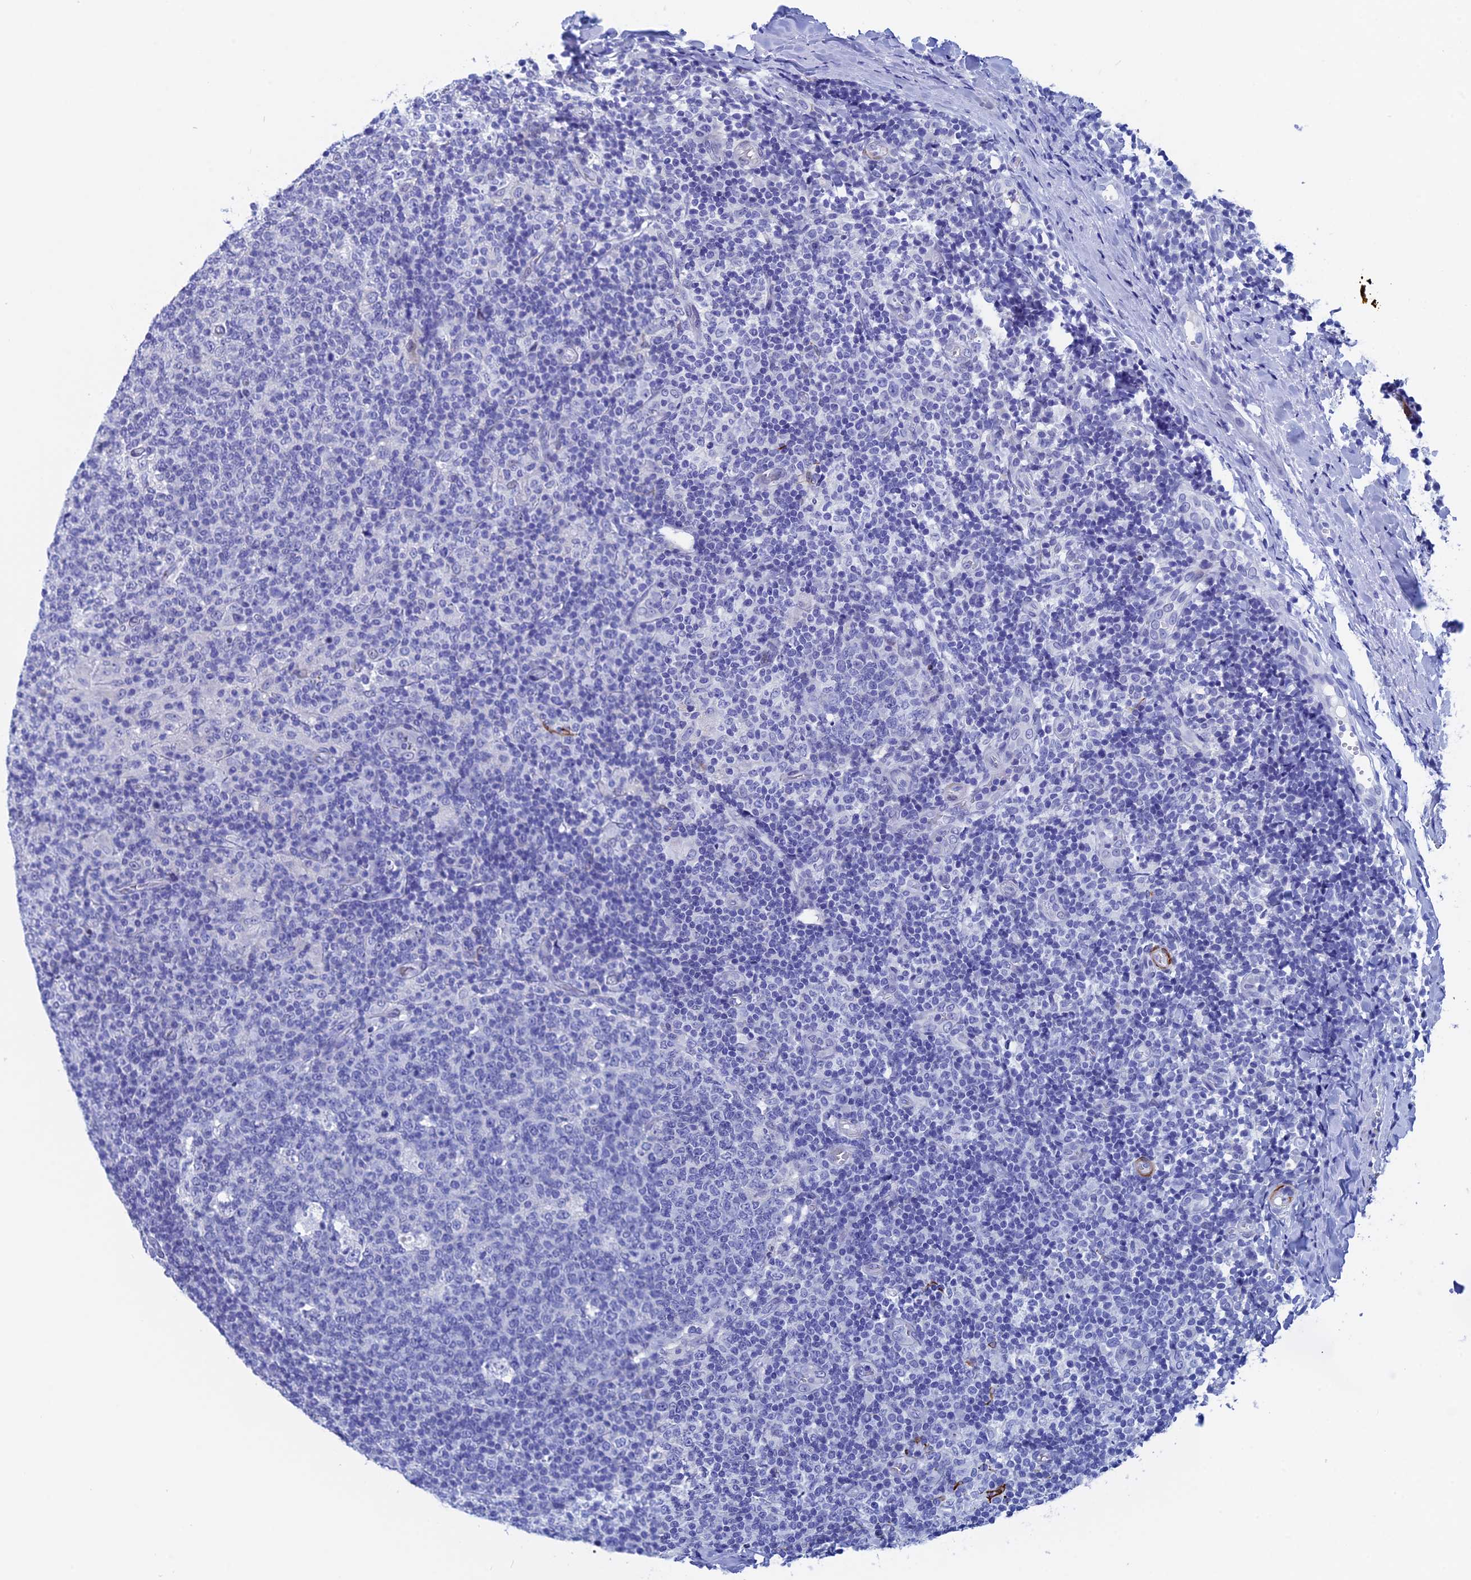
{"staining": {"intensity": "negative", "quantity": "none", "location": "none"}, "tissue": "tonsil", "cell_type": "Germinal center cells", "image_type": "normal", "snomed": [{"axis": "morphology", "description": "Normal tissue, NOS"}, {"axis": "topography", "description": "Tonsil"}], "caption": "High magnification brightfield microscopy of normal tonsil stained with DAB (brown) and counterstained with hematoxylin (blue): germinal center cells show no significant positivity. (Stains: DAB immunohistochemistry with hematoxylin counter stain, Microscopy: brightfield microscopy at high magnification).", "gene": "WDR83", "patient": {"sex": "female", "age": 19}}